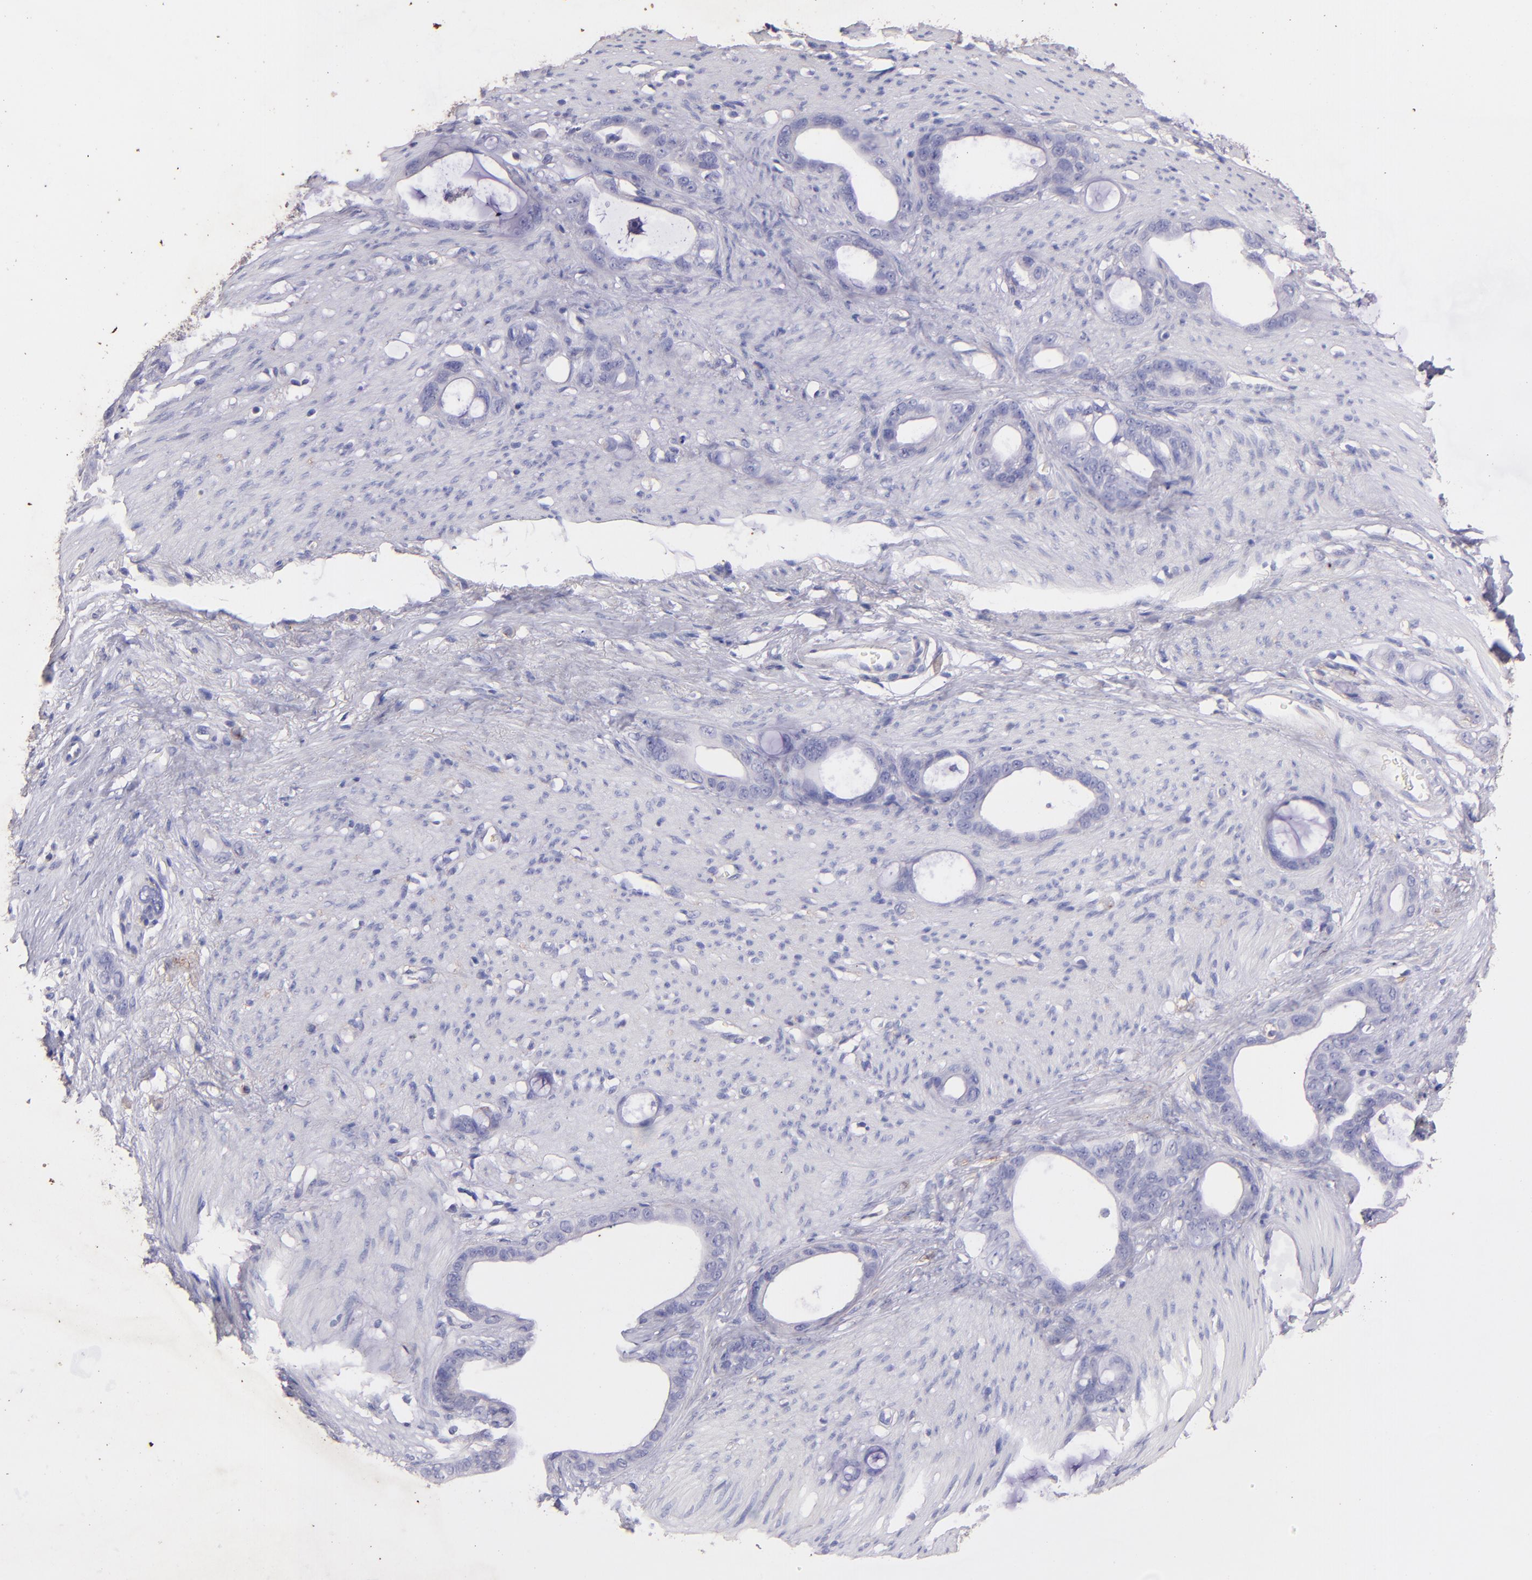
{"staining": {"intensity": "negative", "quantity": "none", "location": "none"}, "tissue": "stomach cancer", "cell_type": "Tumor cells", "image_type": "cancer", "snomed": [{"axis": "morphology", "description": "Adenocarcinoma, NOS"}, {"axis": "topography", "description": "Stomach"}], "caption": "An immunohistochemistry (IHC) photomicrograph of stomach cancer (adenocarcinoma) is shown. There is no staining in tumor cells of stomach cancer (adenocarcinoma).", "gene": "RET", "patient": {"sex": "female", "age": 75}}